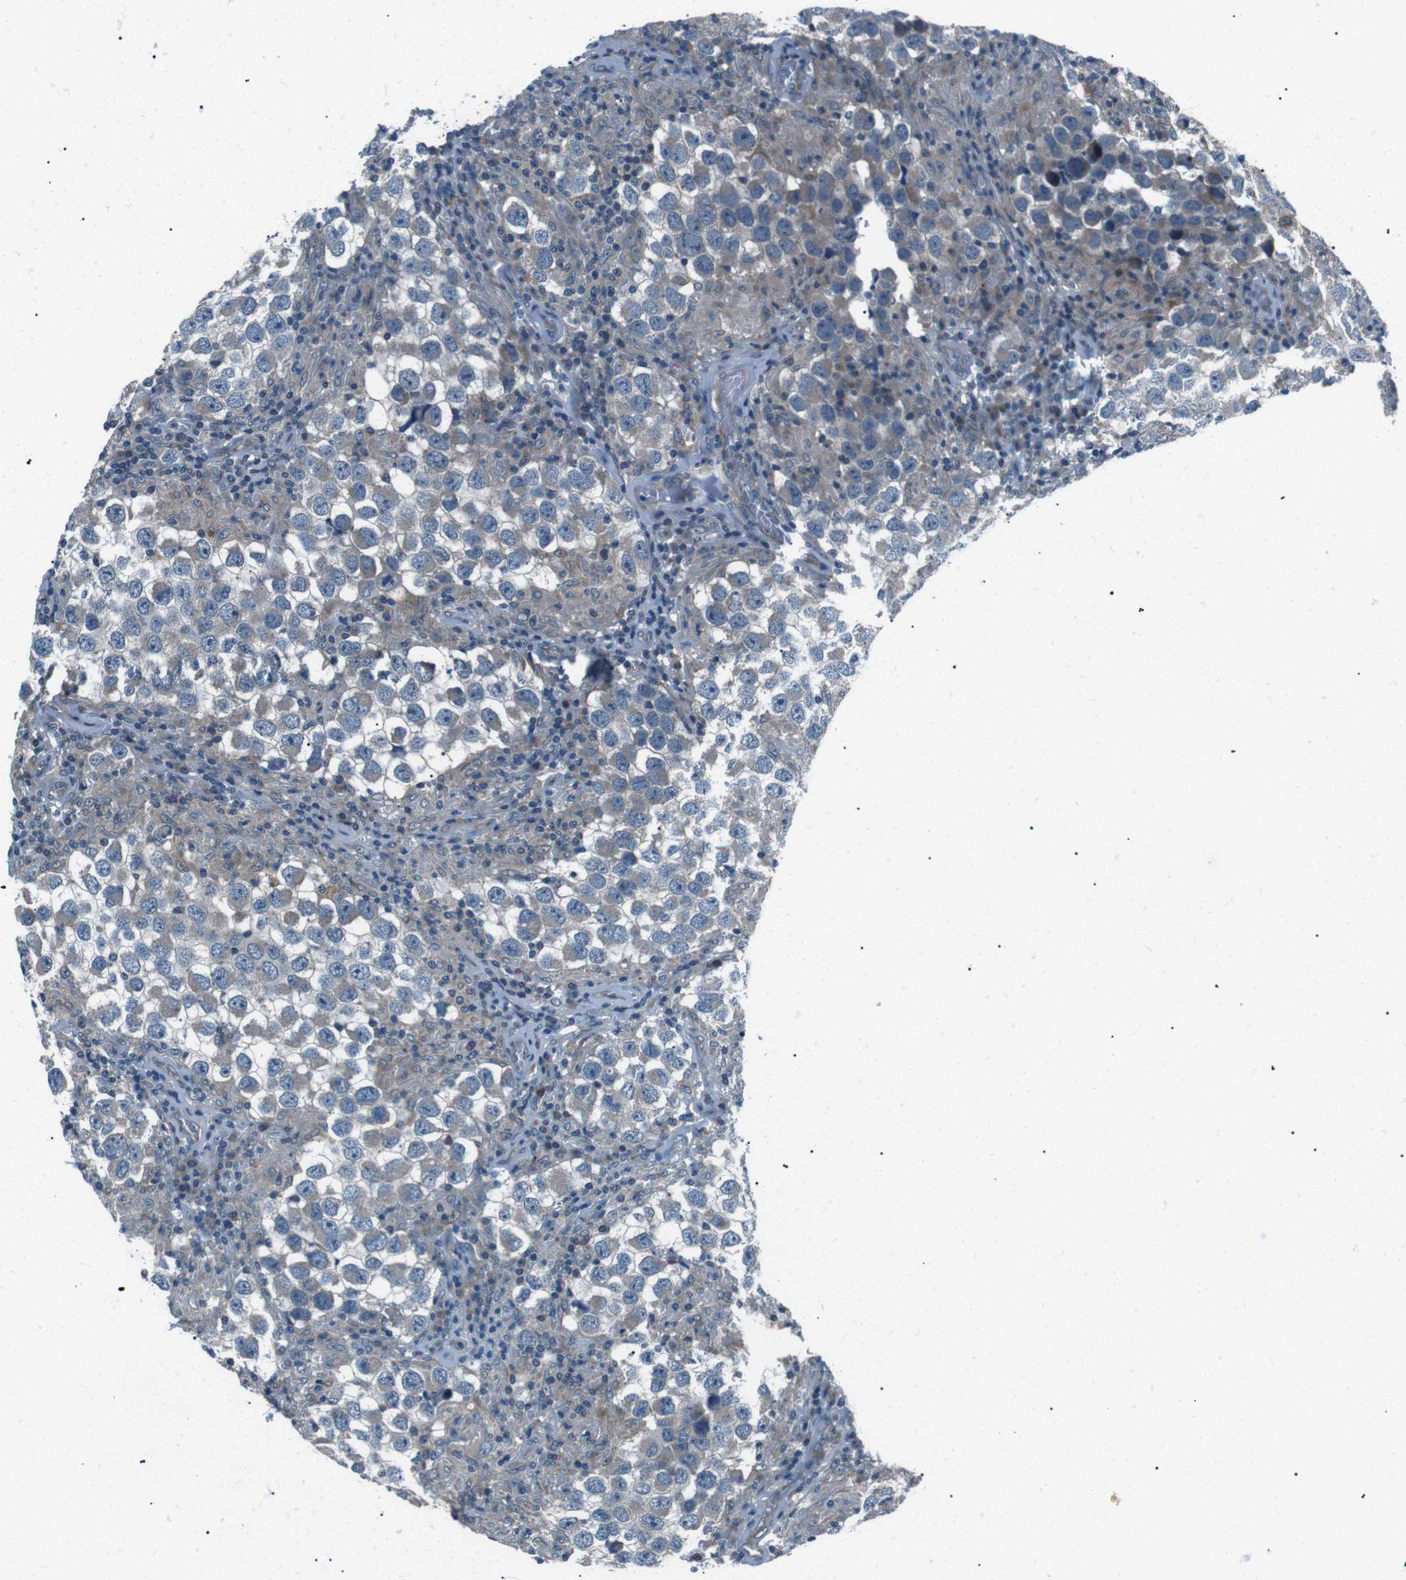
{"staining": {"intensity": "negative", "quantity": "none", "location": "none"}, "tissue": "testis cancer", "cell_type": "Tumor cells", "image_type": "cancer", "snomed": [{"axis": "morphology", "description": "Carcinoma, Embryonal, NOS"}, {"axis": "topography", "description": "Testis"}], "caption": "The photomicrograph exhibits no significant expression in tumor cells of testis cancer (embryonal carcinoma).", "gene": "LRIG2", "patient": {"sex": "male", "age": 21}}